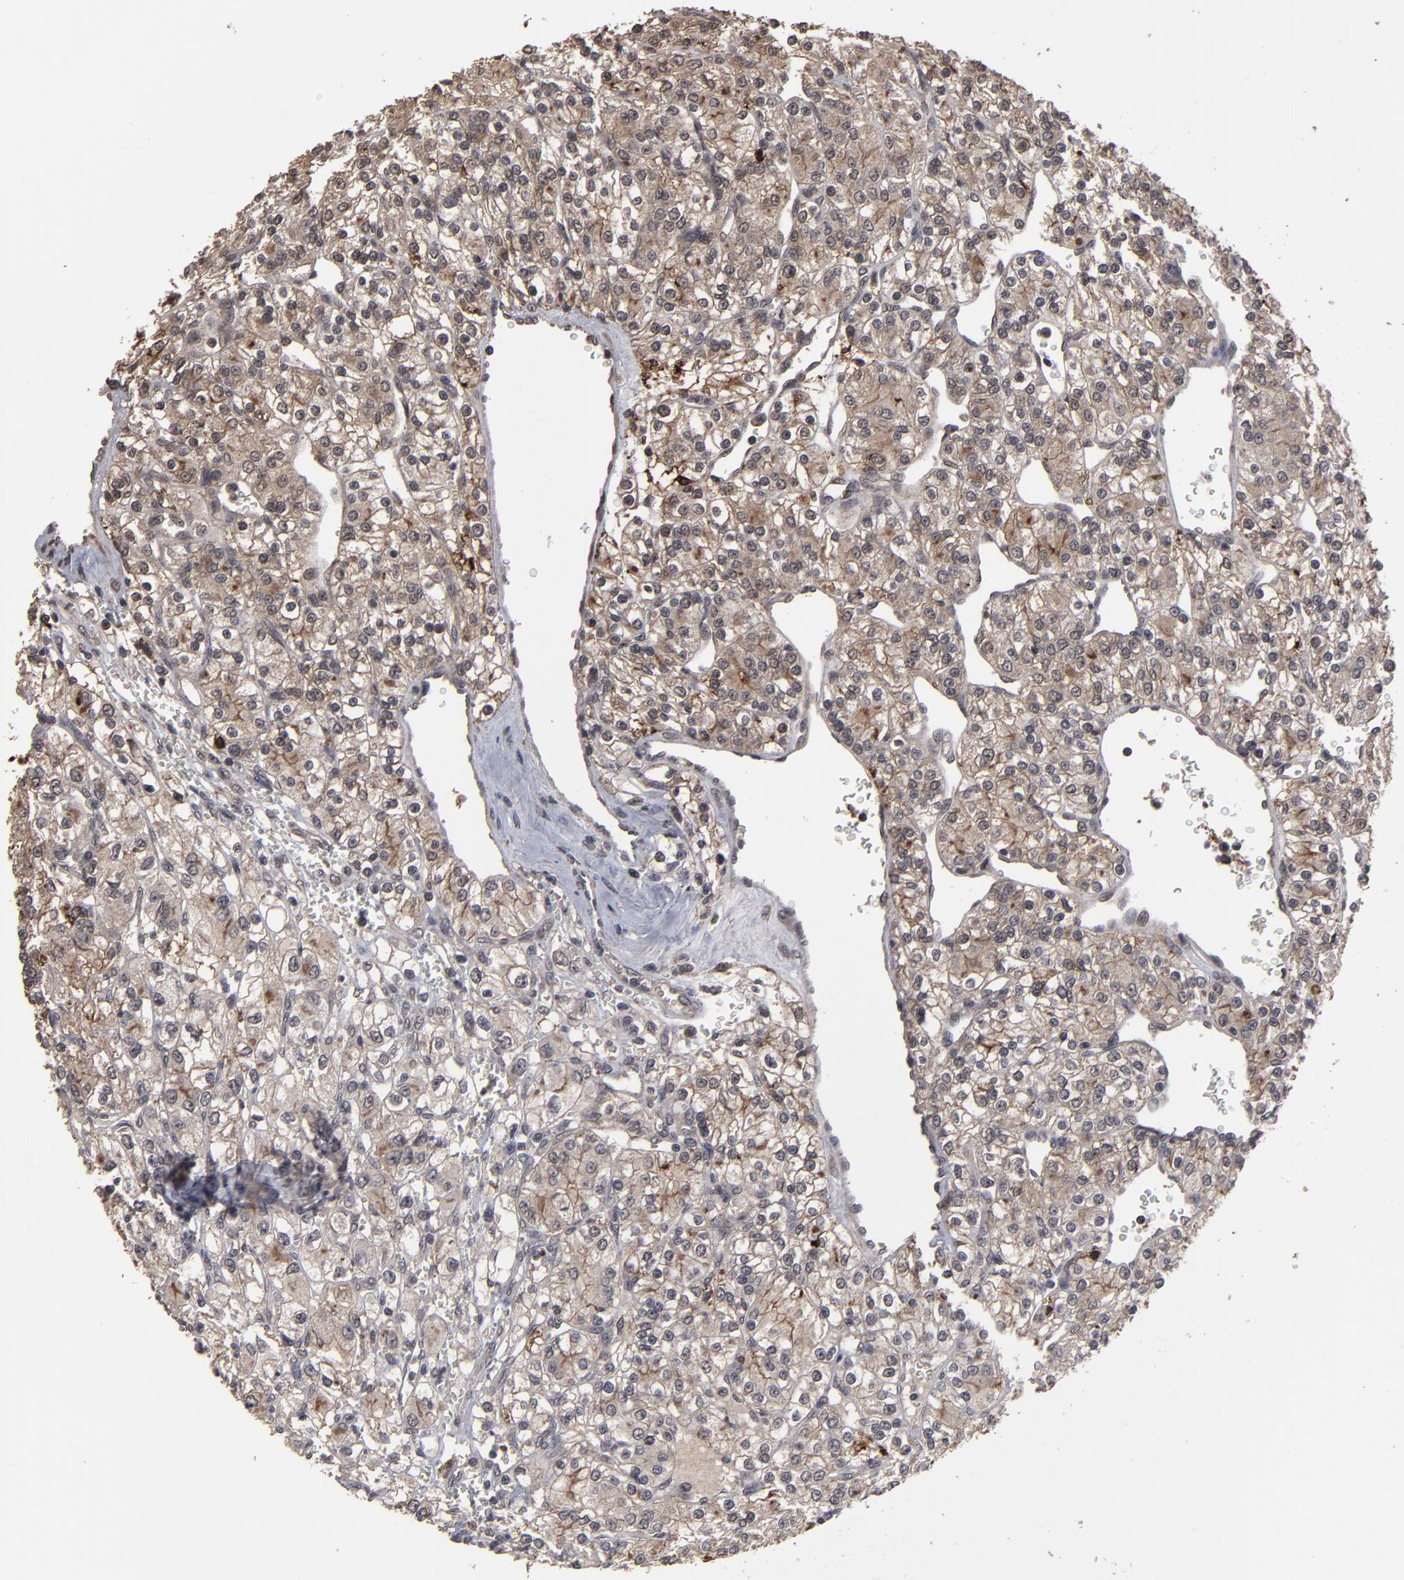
{"staining": {"intensity": "moderate", "quantity": "25%-75%", "location": "cytoplasmic/membranous"}, "tissue": "renal cancer", "cell_type": "Tumor cells", "image_type": "cancer", "snomed": [{"axis": "morphology", "description": "Adenocarcinoma, NOS"}, {"axis": "topography", "description": "Kidney"}], "caption": "Protein expression analysis of human renal adenocarcinoma reveals moderate cytoplasmic/membranous staining in approximately 25%-75% of tumor cells.", "gene": "SLC22A17", "patient": {"sex": "female", "age": 62}}